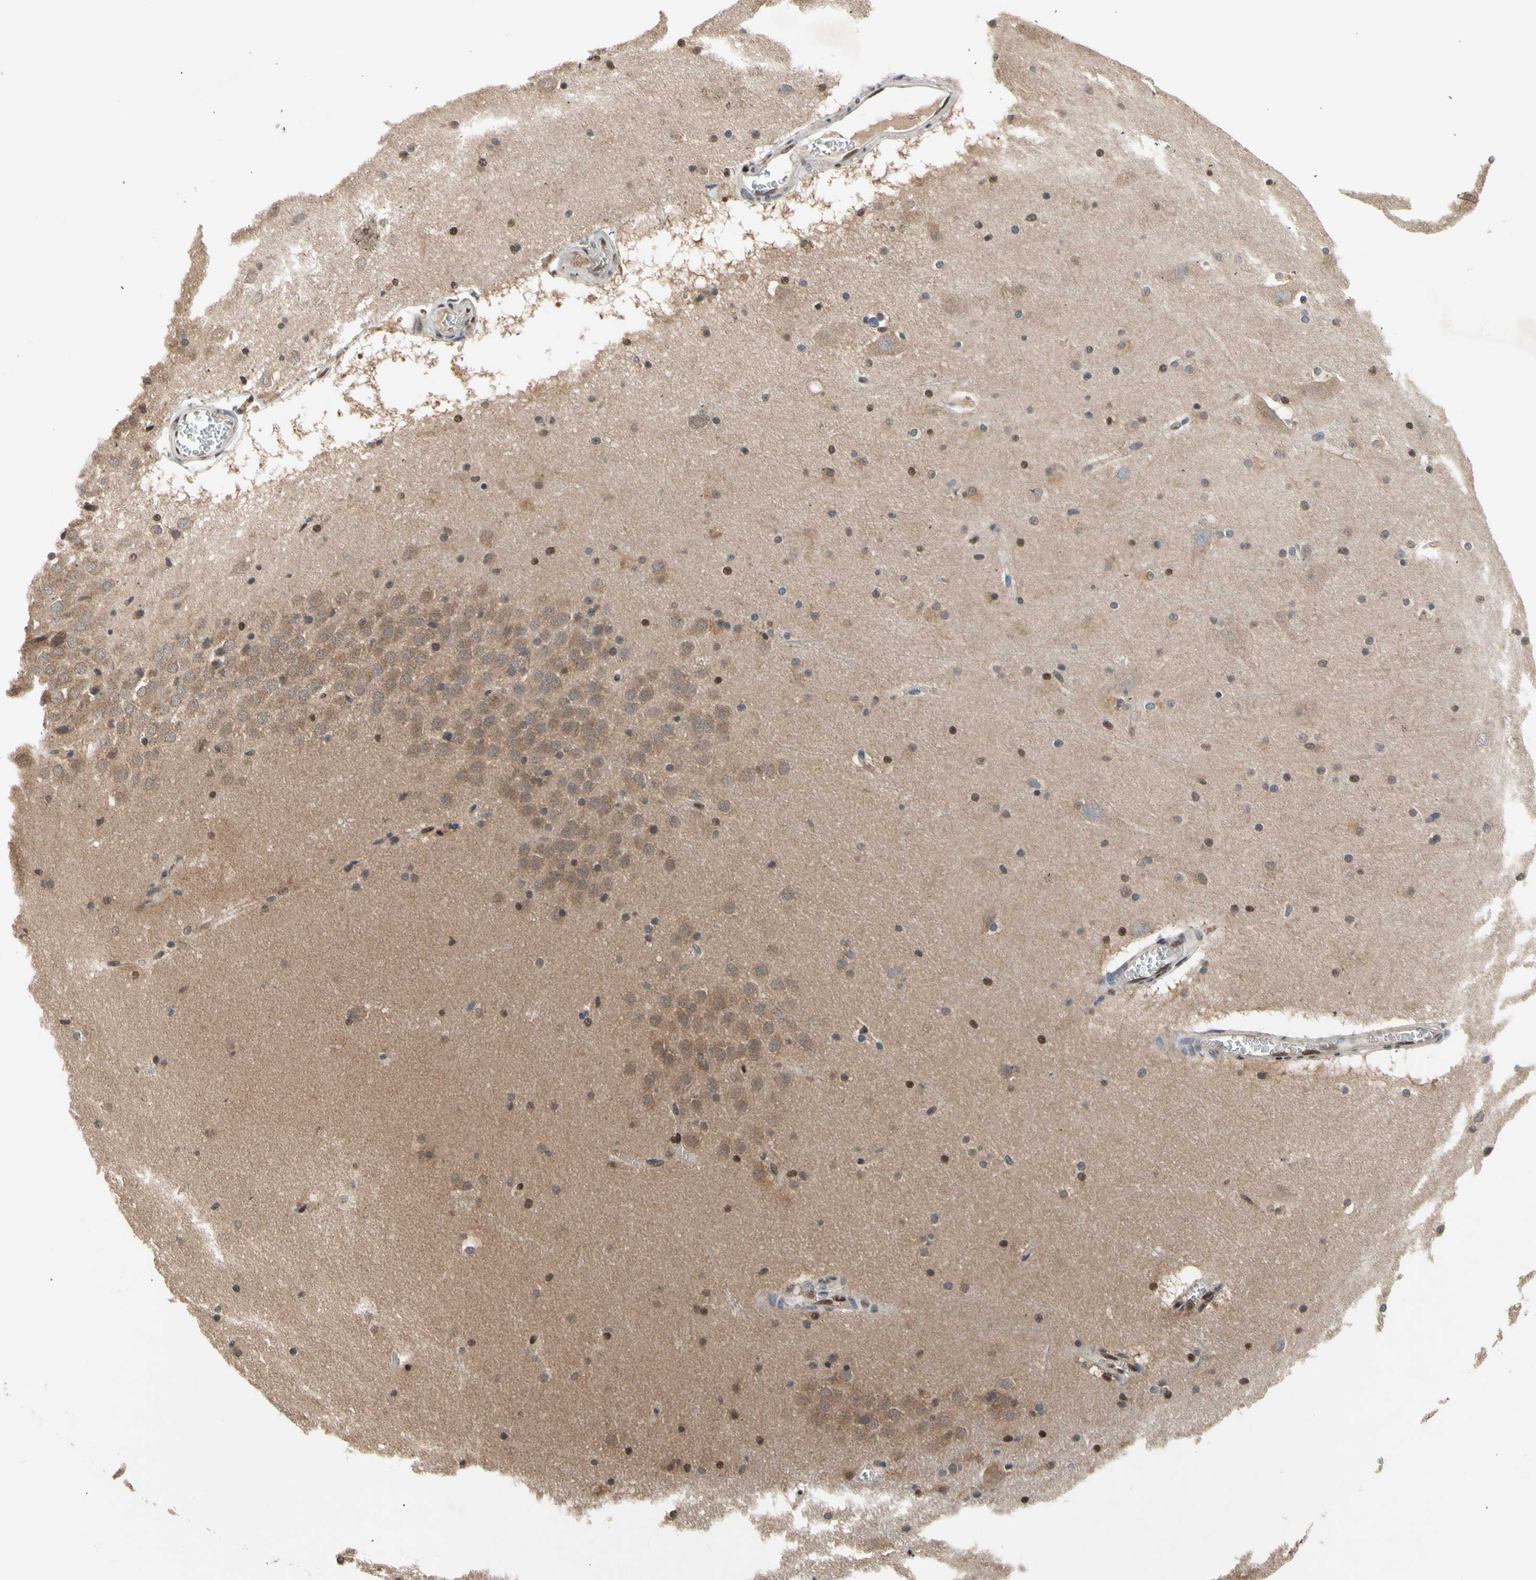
{"staining": {"intensity": "moderate", "quantity": "<25%", "location": "nuclear"}, "tissue": "hippocampus", "cell_type": "Glial cells", "image_type": "normal", "snomed": [{"axis": "morphology", "description": "Normal tissue, NOS"}, {"axis": "topography", "description": "Hippocampus"}], "caption": "This histopathology image displays IHC staining of benign hippocampus, with low moderate nuclear staining in about <25% of glial cells.", "gene": "GSR", "patient": {"sex": "male", "age": 45}}